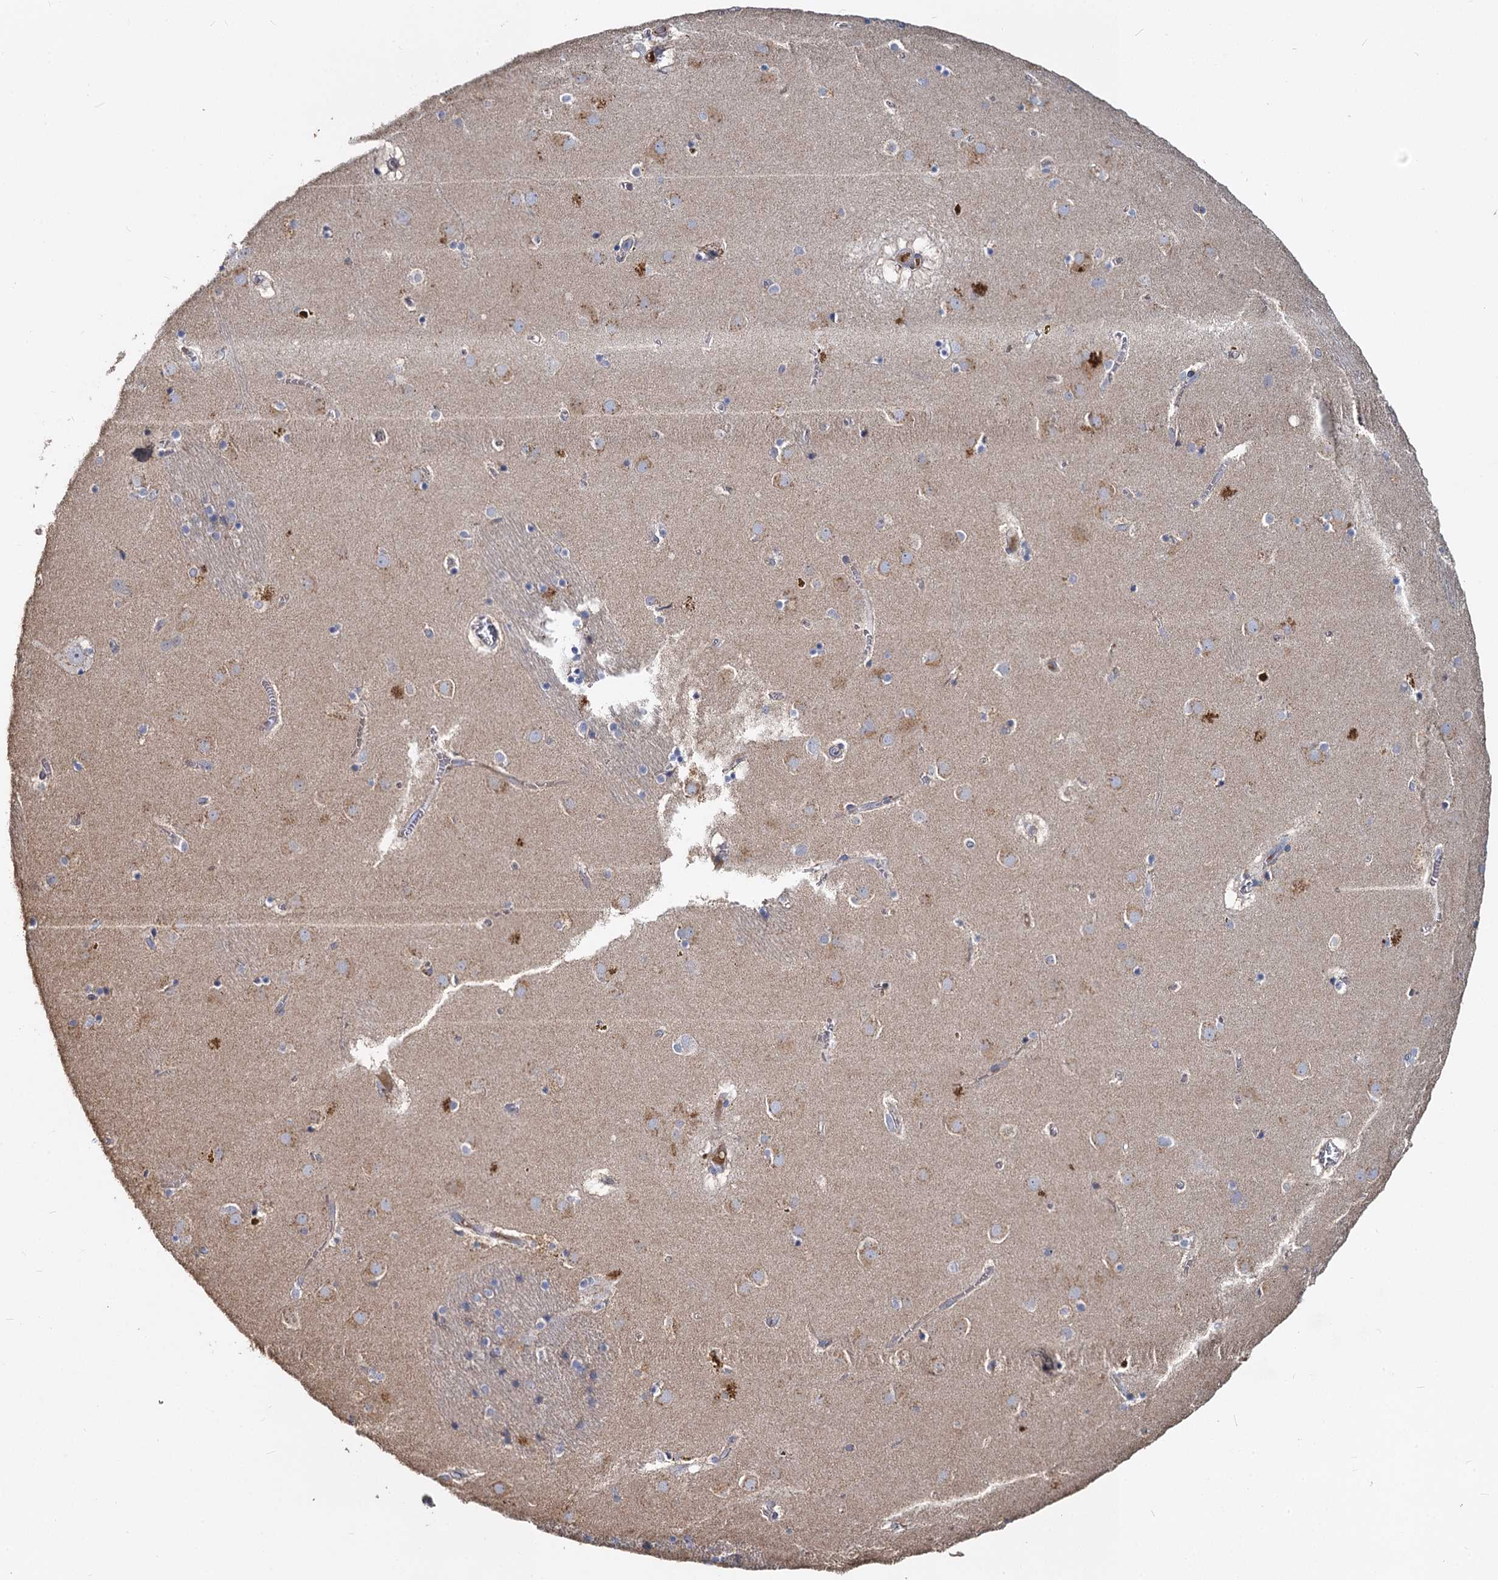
{"staining": {"intensity": "weak", "quantity": "<25%", "location": "cytoplasmic/membranous"}, "tissue": "caudate", "cell_type": "Glial cells", "image_type": "normal", "snomed": [{"axis": "morphology", "description": "Normal tissue, NOS"}, {"axis": "topography", "description": "Lateral ventricle wall"}], "caption": "An immunohistochemistry histopathology image of unremarkable caudate is shown. There is no staining in glial cells of caudate.", "gene": "DCUN1D2", "patient": {"sex": "male", "age": 70}}